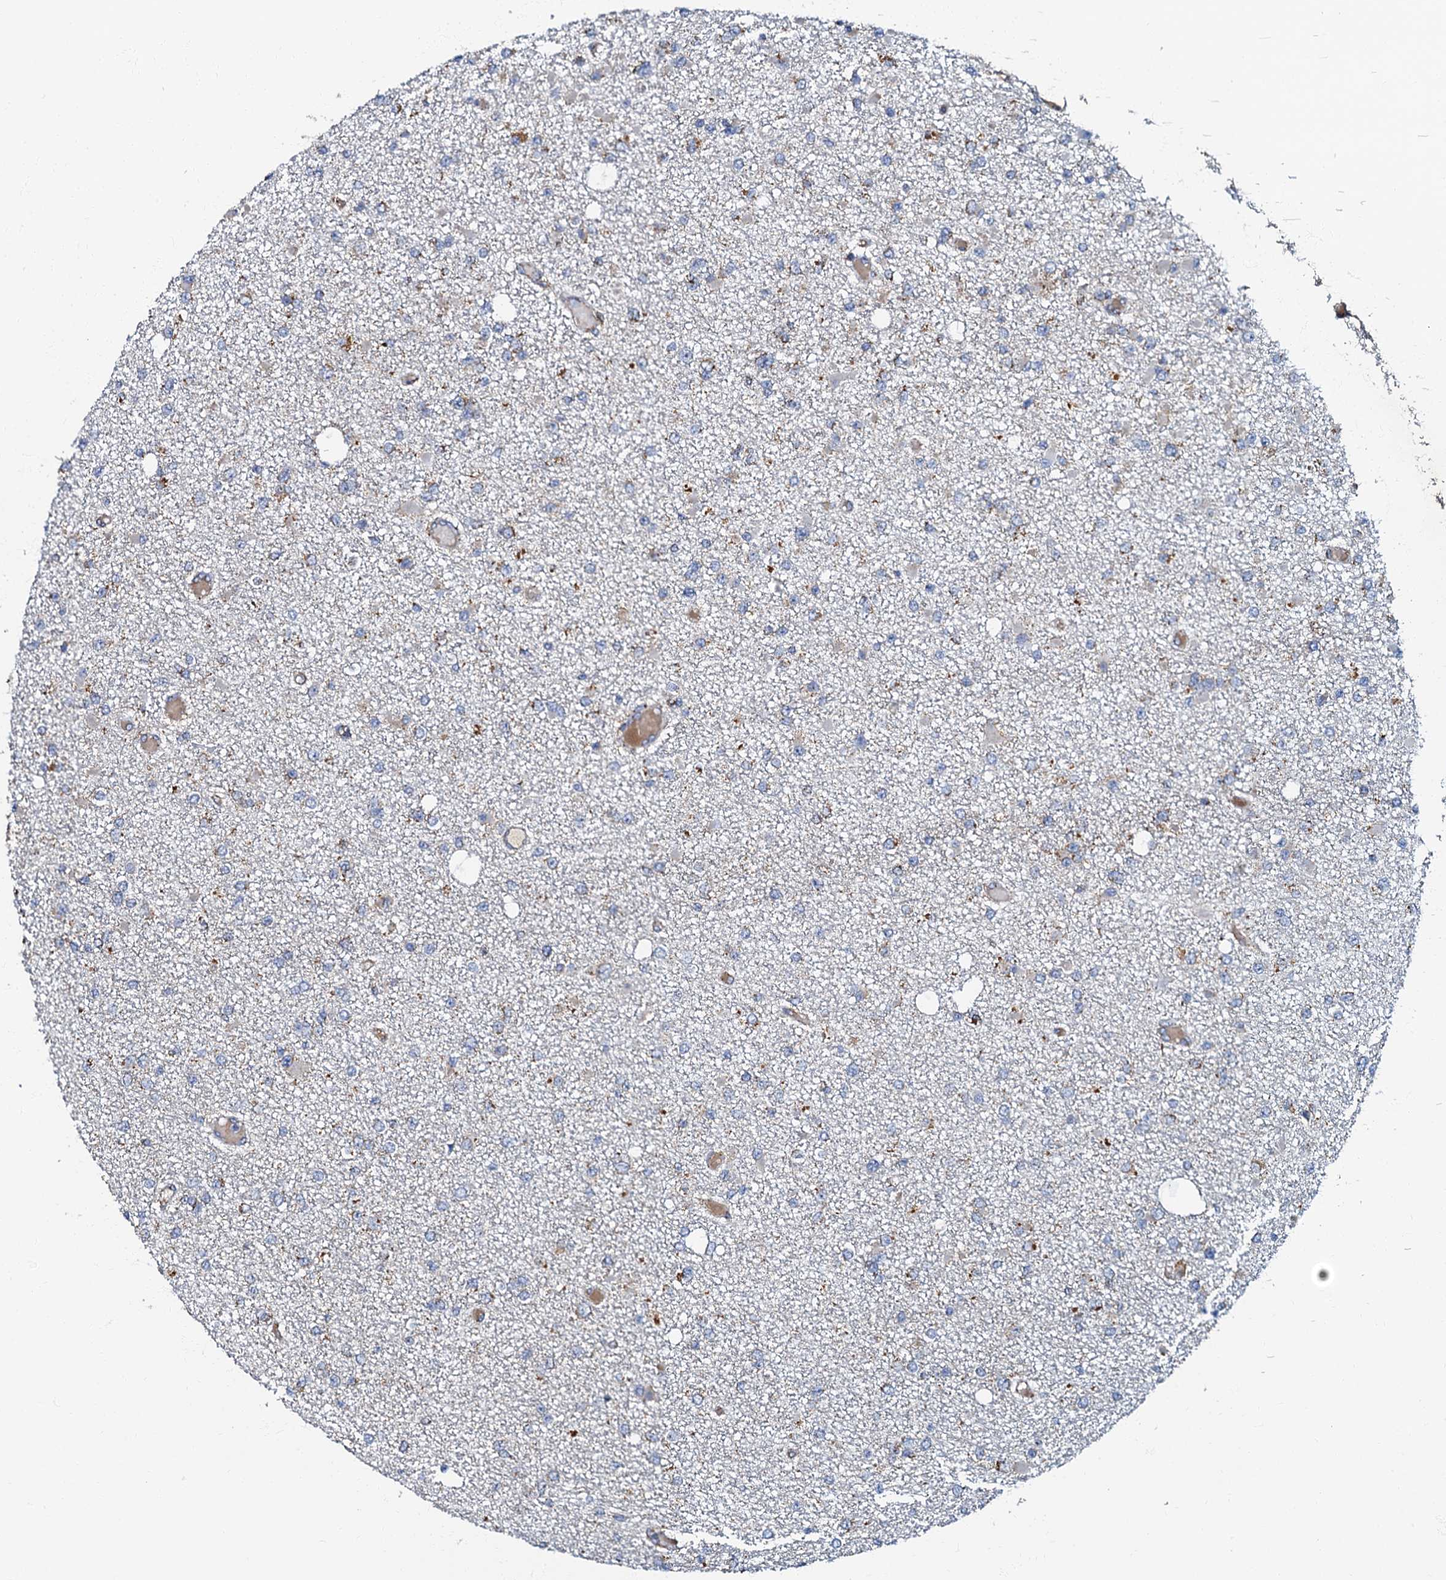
{"staining": {"intensity": "negative", "quantity": "none", "location": "none"}, "tissue": "glioma", "cell_type": "Tumor cells", "image_type": "cancer", "snomed": [{"axis": "morphology", "description": "Glioma, malignant, Low grade"}, {"axis": "topography", "description": "Brain"}], "caption": "Low-grade glioma (malignant) was stained to show a protein in brown. There is no significant staining in tumor cells.", "gene": "NDUFA12", "patient": {"sex": "female", "age": 22}}